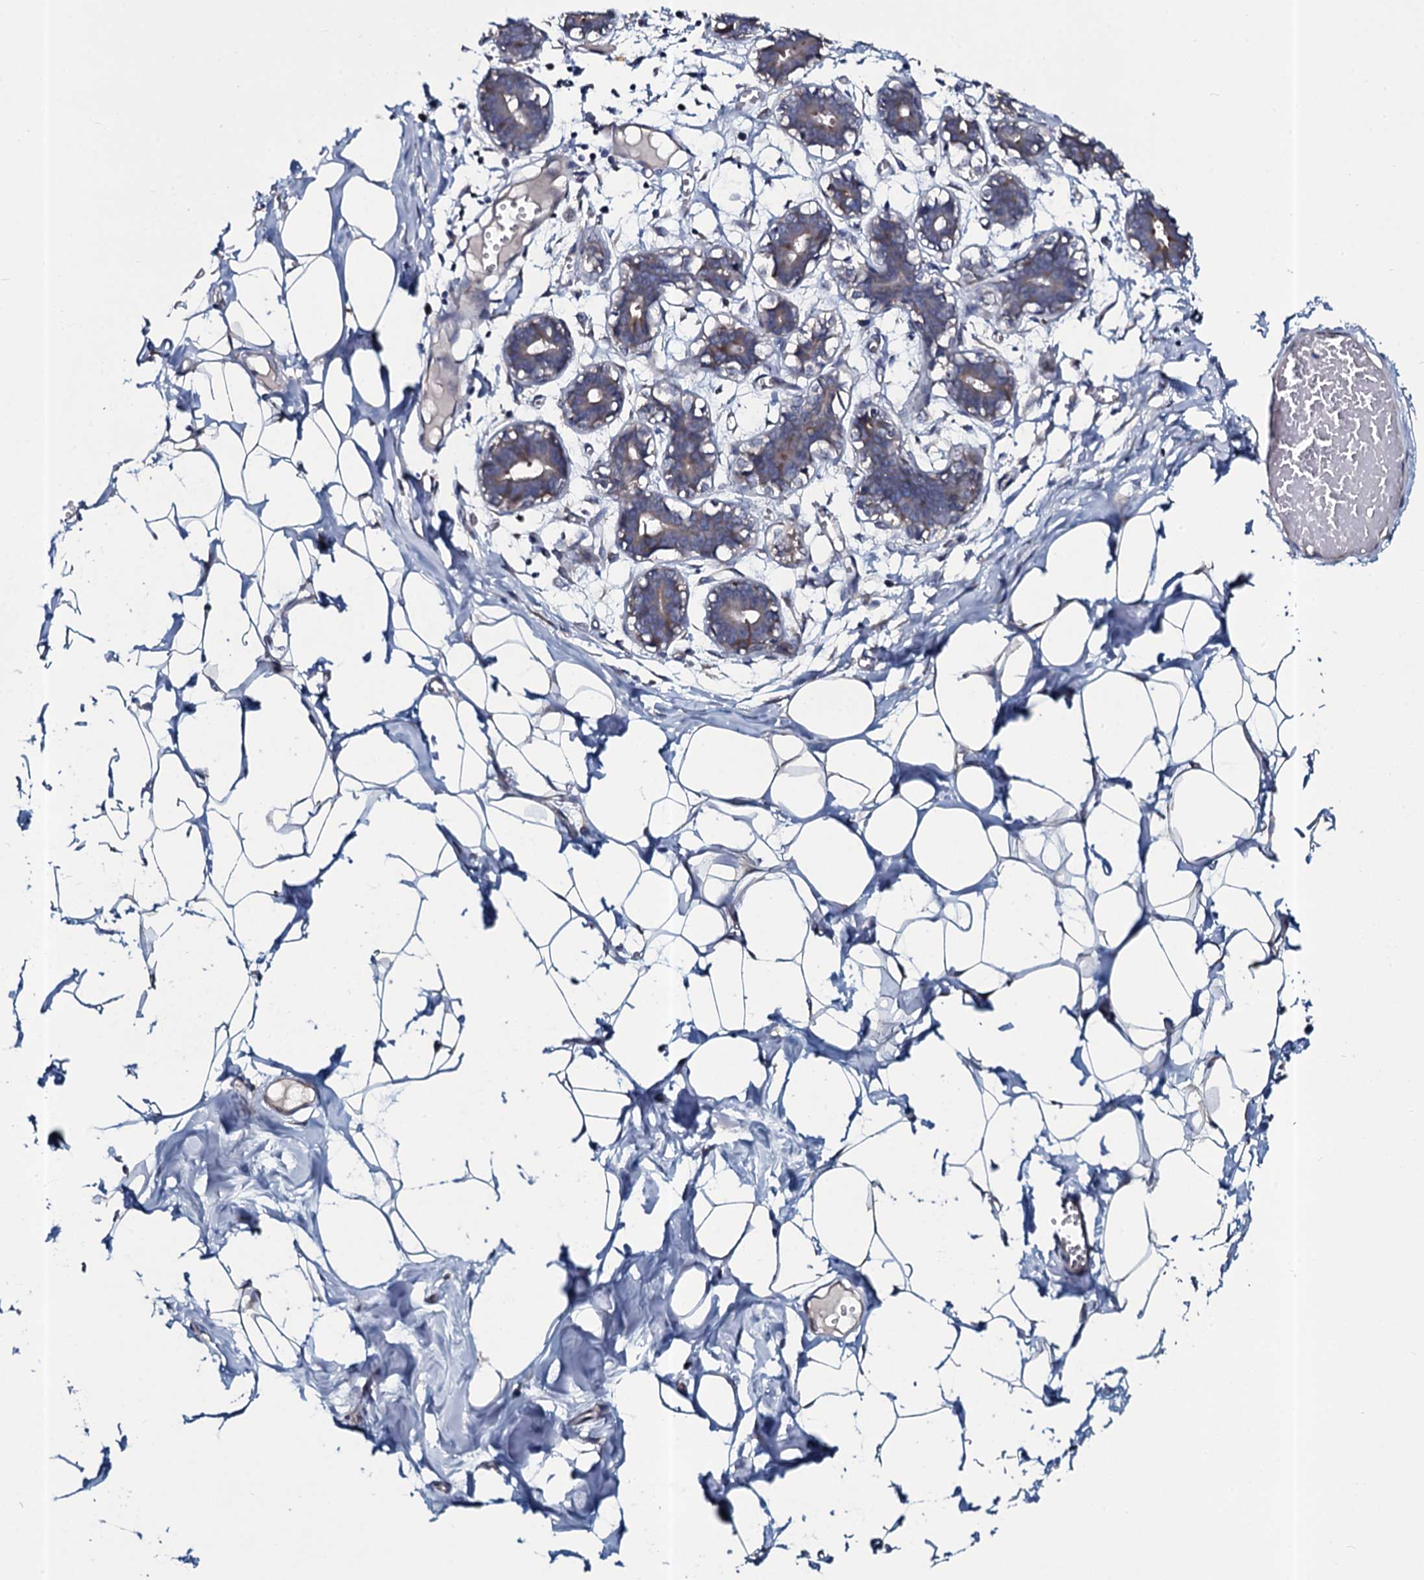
{"staining": {"intensity": "negative", "quantity": "none", "location": "none"}, "tissue": "breast", "cell_type": "Adipocytes", "image_type": "normal", "snomed": [{"axis": "morphology", "description": "Normal tissue, NOS"}, {"axis": "topography", "description": "Breast"}], "caption": "DAB immunohistochemical staining of benign human breast demonstrates no significant expression in adipocytes.", "gene": "TMEM151A", "patient": {"sex": "female", "age": 27}}